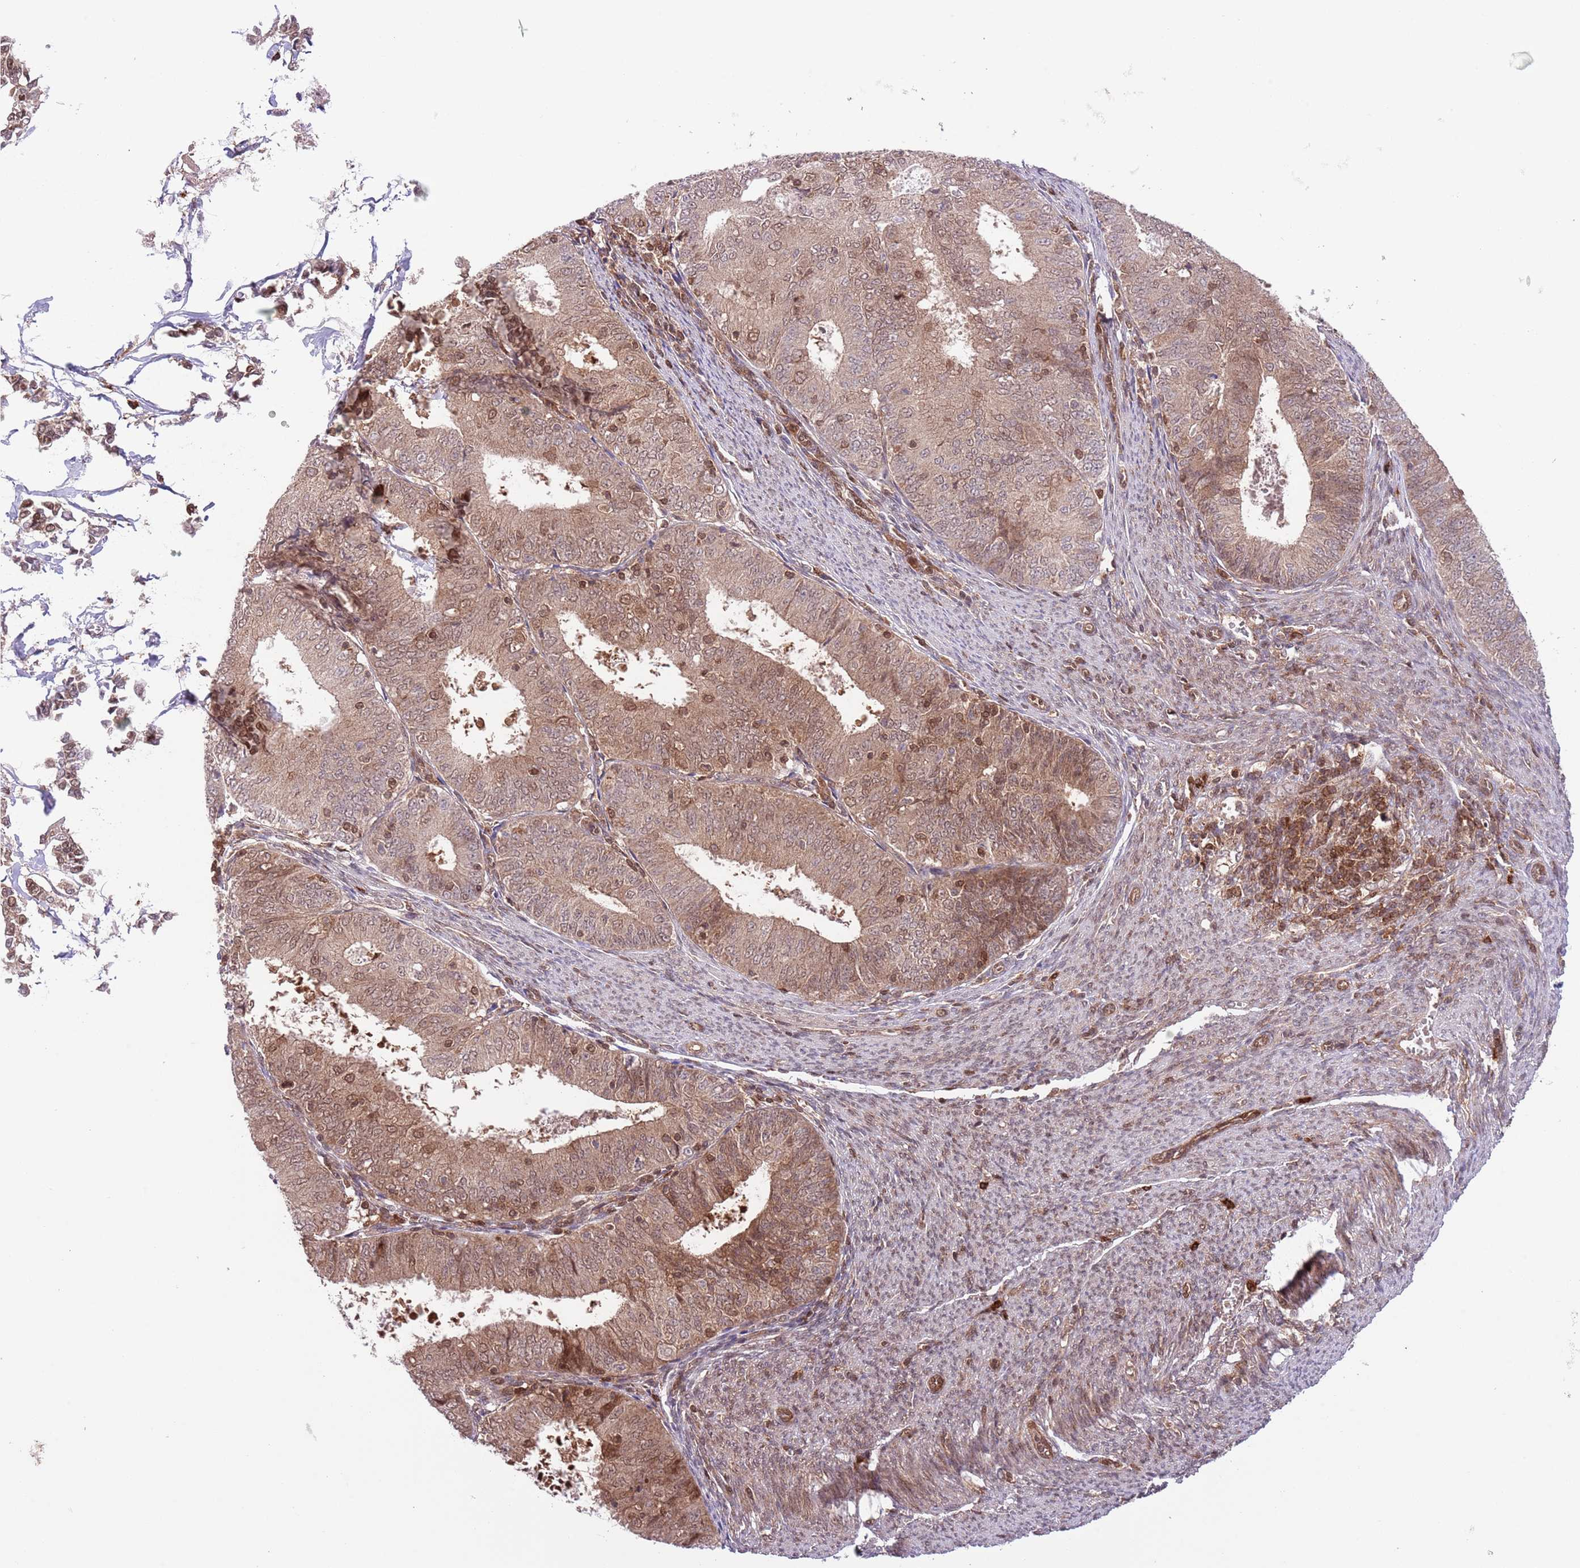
{"staining": {"intensity": "moderate", "quantity": ">75%", "location": "cytoplasmic/membranous,nuclear"}, "tissue": "endometrial cancer", "cell_type": "Tumor cells", "image_type": "cancer", "snomed": [{"axis": "morphology", "description": "Adenocarcinoma, NOS"}, {"axis": "topography", "description": "Endometrium"}], "caption": "Adenocarcinoma (endometrial) tissue demonstrates moderate cytoplasmic/membranous and nuclear staining in approximately >75% of tumor cells (DAB (3,3'-diaminobenzidine) IHC with brightfield microscopy, high magnification).", "gene": "HDHD2", "patient": {"sex": "female", "age": 57}}